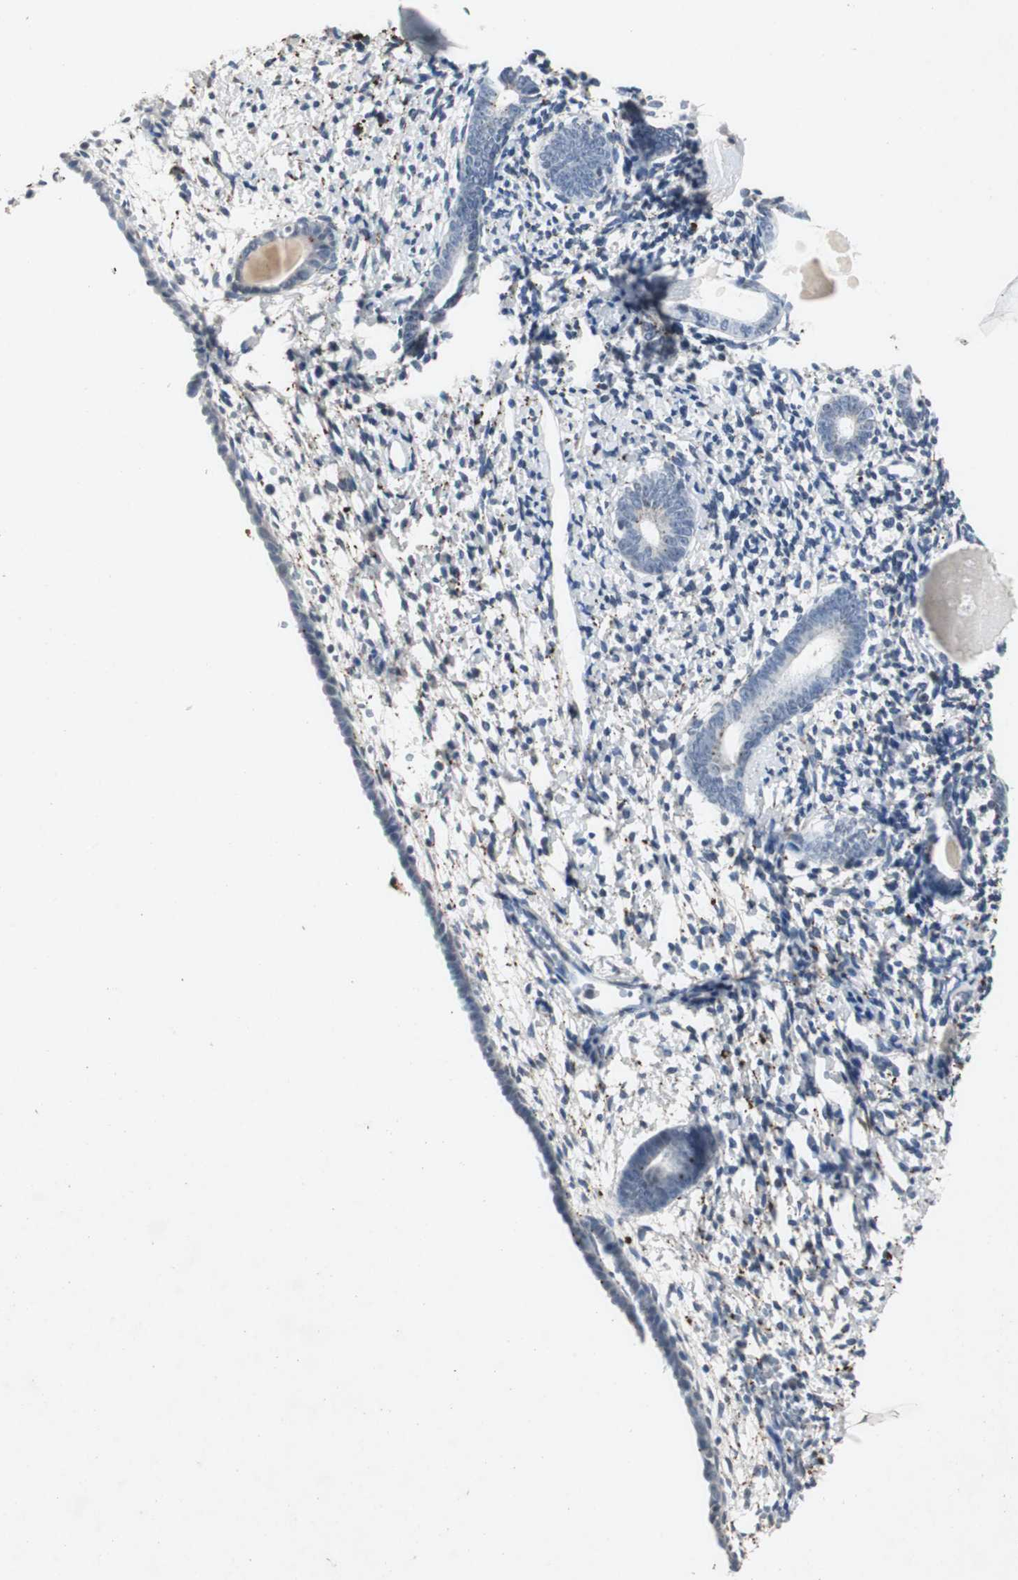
{"staining": {"intensity": "negative", "quantity": "none", "location": "none"}, "tissue": "endometrium", "cell_type": "Cells in endometrial stroma", "image_type": "normal", "snomed": [{"axis": "morphology", "description": "Normal tissue, NOS"}, {"axis": "topography", "description": "Endometrium"}], "caption": "IHC image of unremarkable human endometrium stained for a protein (brown), which displays no positivity in cells in endometrial stroma.", "gene": "ADNP2", "patient": {"sex": "female", "age": 71}}